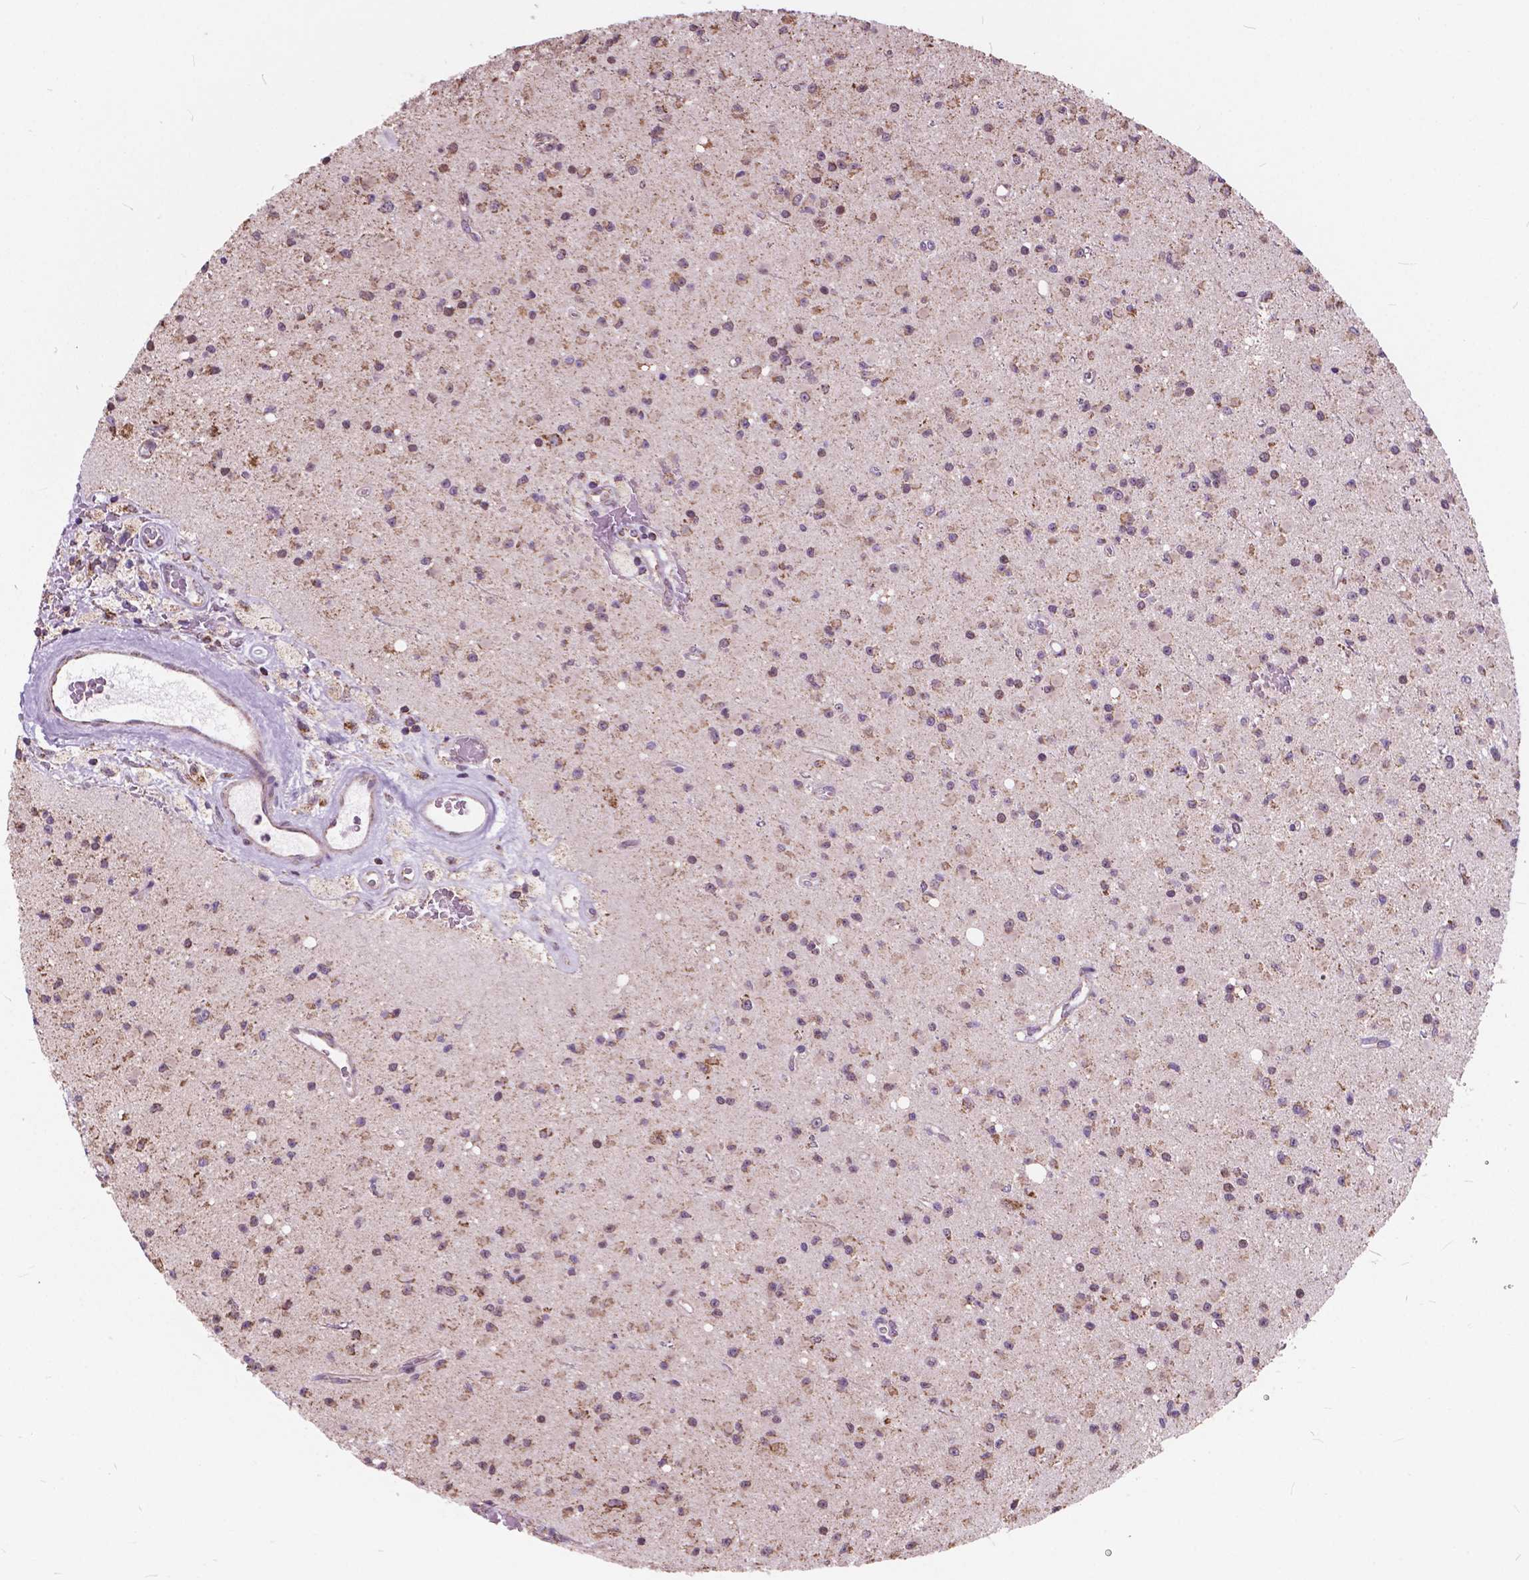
{"staining": {"intensity": "weak", "quantity": ">75%", "location": "cytoplasmic/membranous"}, "tissue": "glioma", "cell_type": "Tumor cells", "image_type": "cancer", "snomed": [{"axis": "morphology", "description": "Glioma, malignant, High grade"}, {"axis": "topography", "description": "Brain"}], "caption": "An image of malignant high-grade glioma stained for a protein exhibits weak cytoplasmic/membranous brown staining in tumor cells.", "gene": "SCOC", "patient": {"sex": "male", "age": 36}}